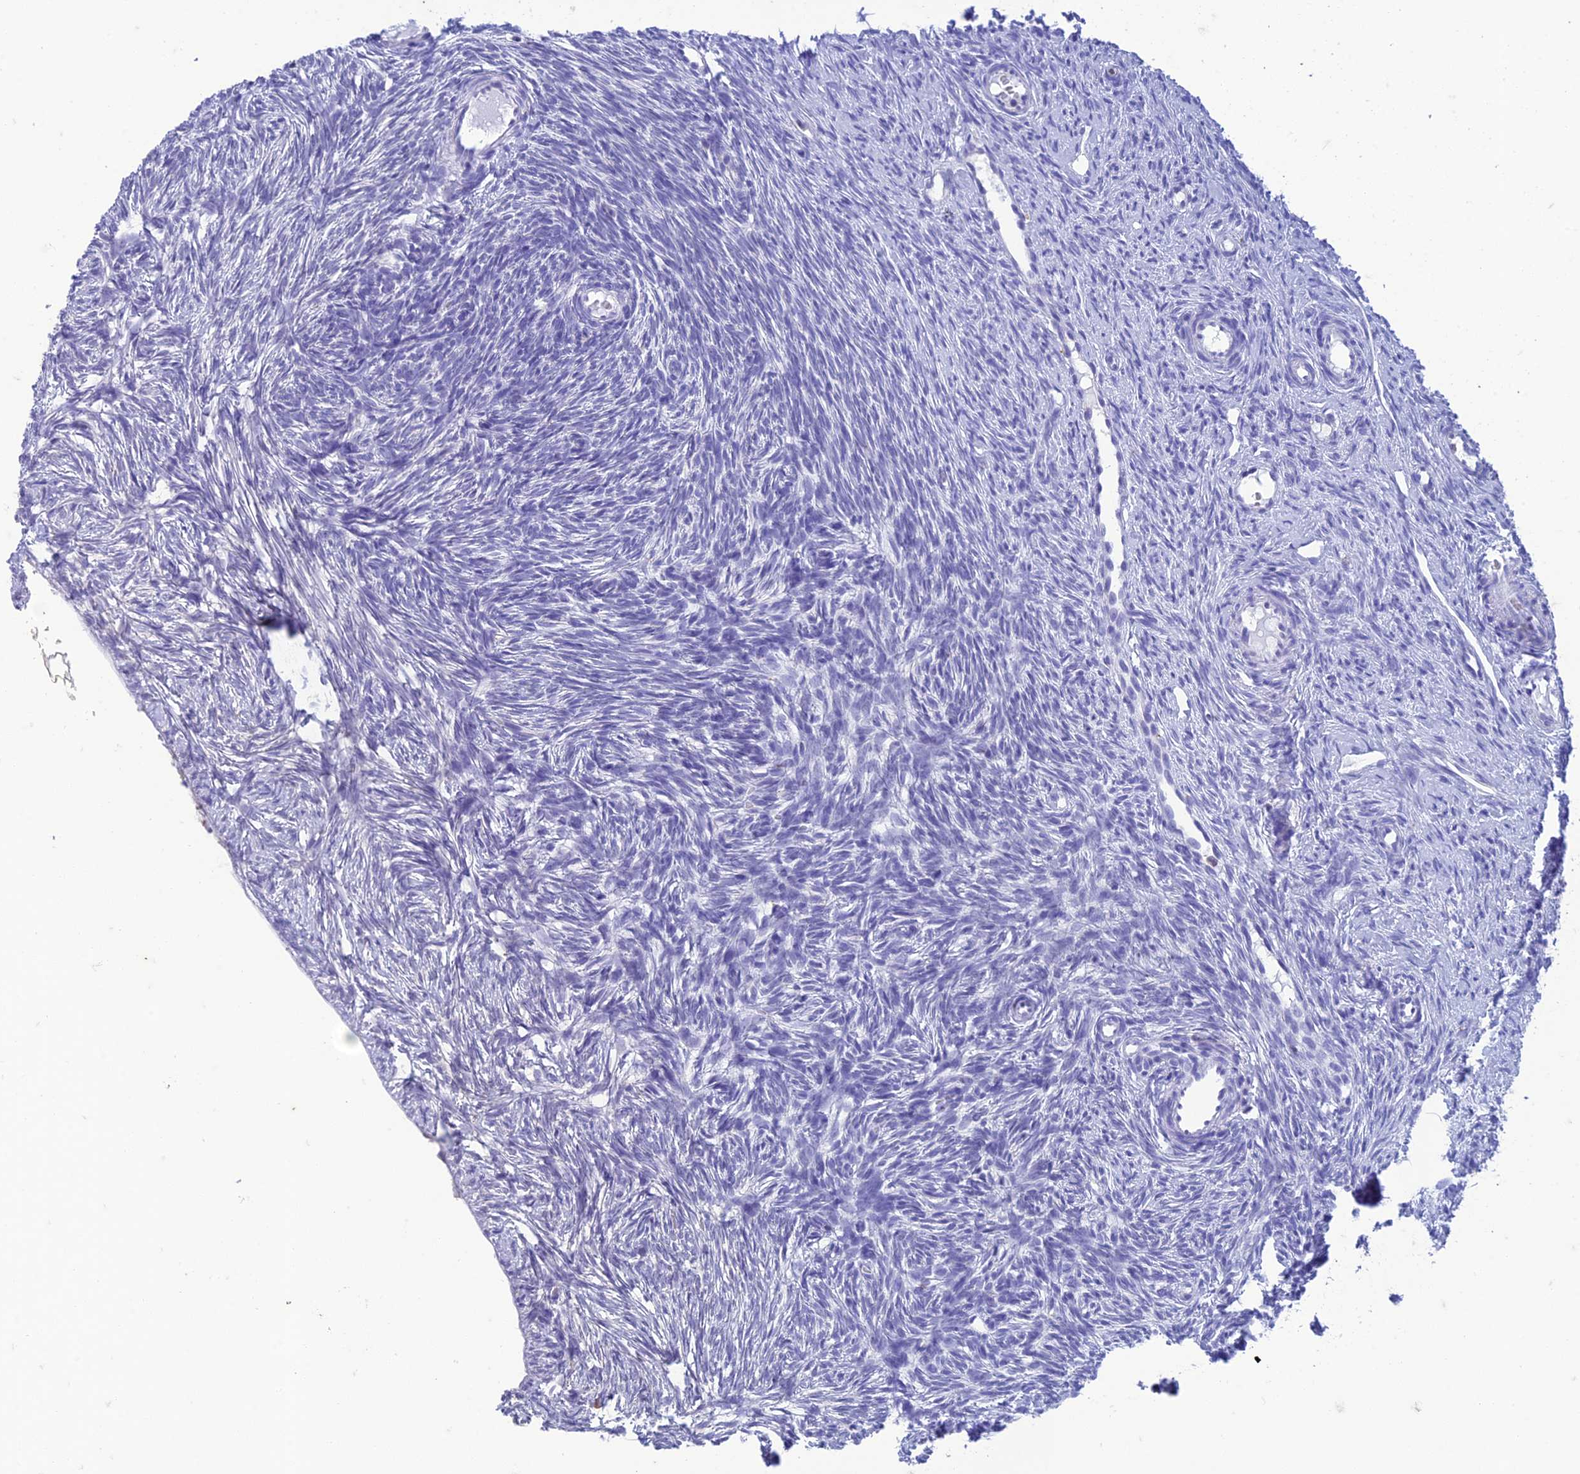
{"staining": {"intensity": "negative", "quantity": "none", "location": "none"}, "tissue": "ovary", "cell_type": "Ovarian stroma cells", "image_type": "normal", "snomed": [{"axis": "morphology", "description": "Normal tissue, NOS"}, {"axis": "topography", "description": "Ovary"}], "caption": "IHC image of unremarkable ovary: ovary stained with DAB (3,3'-diaminobenzidine) displays no significant protein expression in ovarian stroma cells.", "gene": "FGF7", "patient": {"sex": "female", "age": 51}}